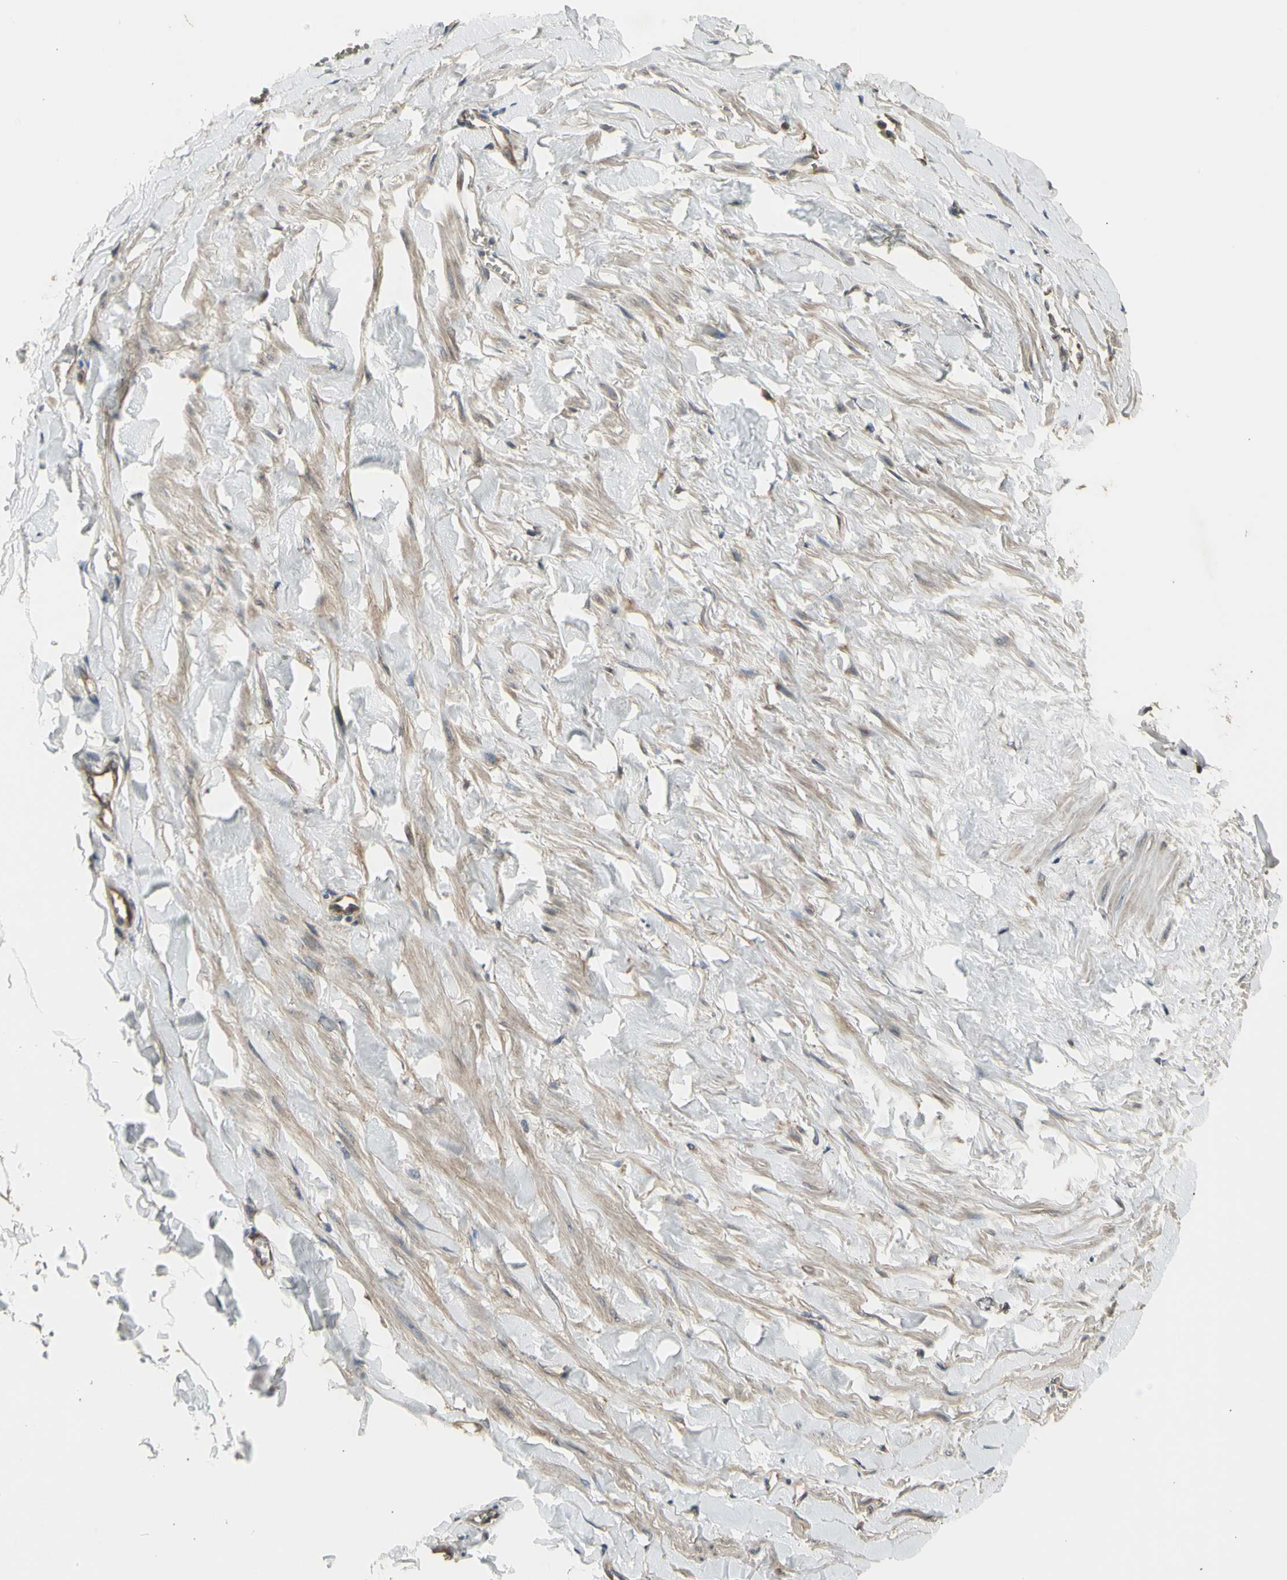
{"staining": {"intensity": "negative", "quantity": "none", "location": "none"}, "tissue": "adipose tissue", "cell_type": "Adipocytes", "image_type": "normal", "snomed": [{"axis": "morphology", "description": "Normal tissue, NOS"}, {"axis": "topography", "description": "Adipose tissue"}, {"axis": "topography", "description": "Peripheral nerve tissue"}], "caption": "High power microscopy histopathology image of an IHC micrograph of normal adipose tissue, revealing no significant expression in adipocytes. (DAB (3,3'-diaminobenzidine) IHC visualized using brightfield microscopy, high magnification).", "gene": "EFNB2", "patient": {"sex": "male", "age": 52}}